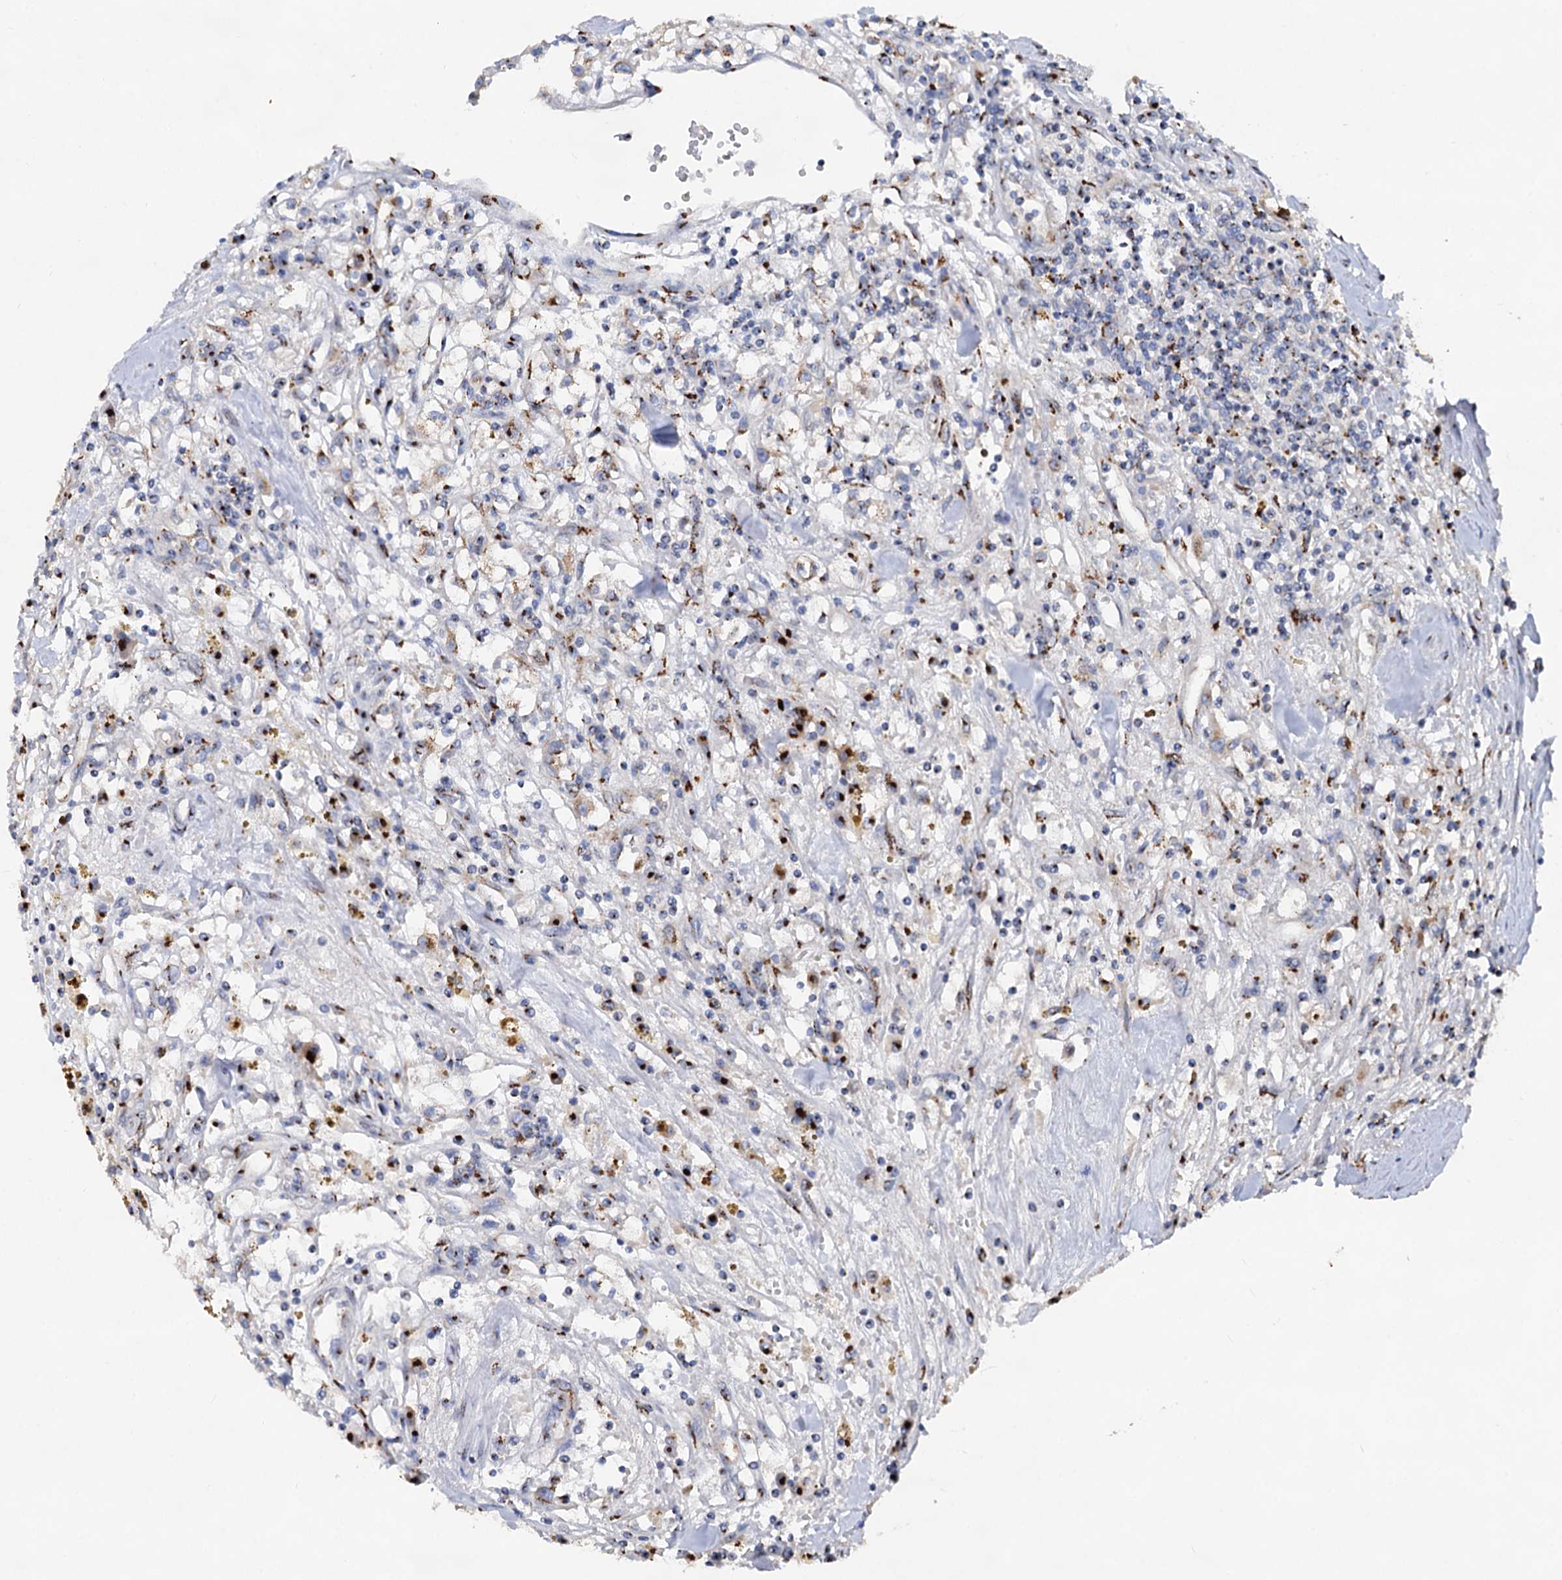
{"staining": {"intensity": "strong", "quantity": "25%-75%", "location": "cytoplasmic/membranous"}, "tissue": "renal cancer", "cell_type": "Tumor cells", "image_type": "cancer", "snomed": [{"axis": "morphology", "description": "Adenocarcinoma, NOS"}, {"axis": "topography", "description": "Kidney"}], "caption": "The immunohistochemical stain highlights strong cytoplasmic/membranous expression in tumor cells of adenocarcinoma (renal) tissue.", "gene": "TM9SF3", "patient": {"sex": "male", "age": 56}}